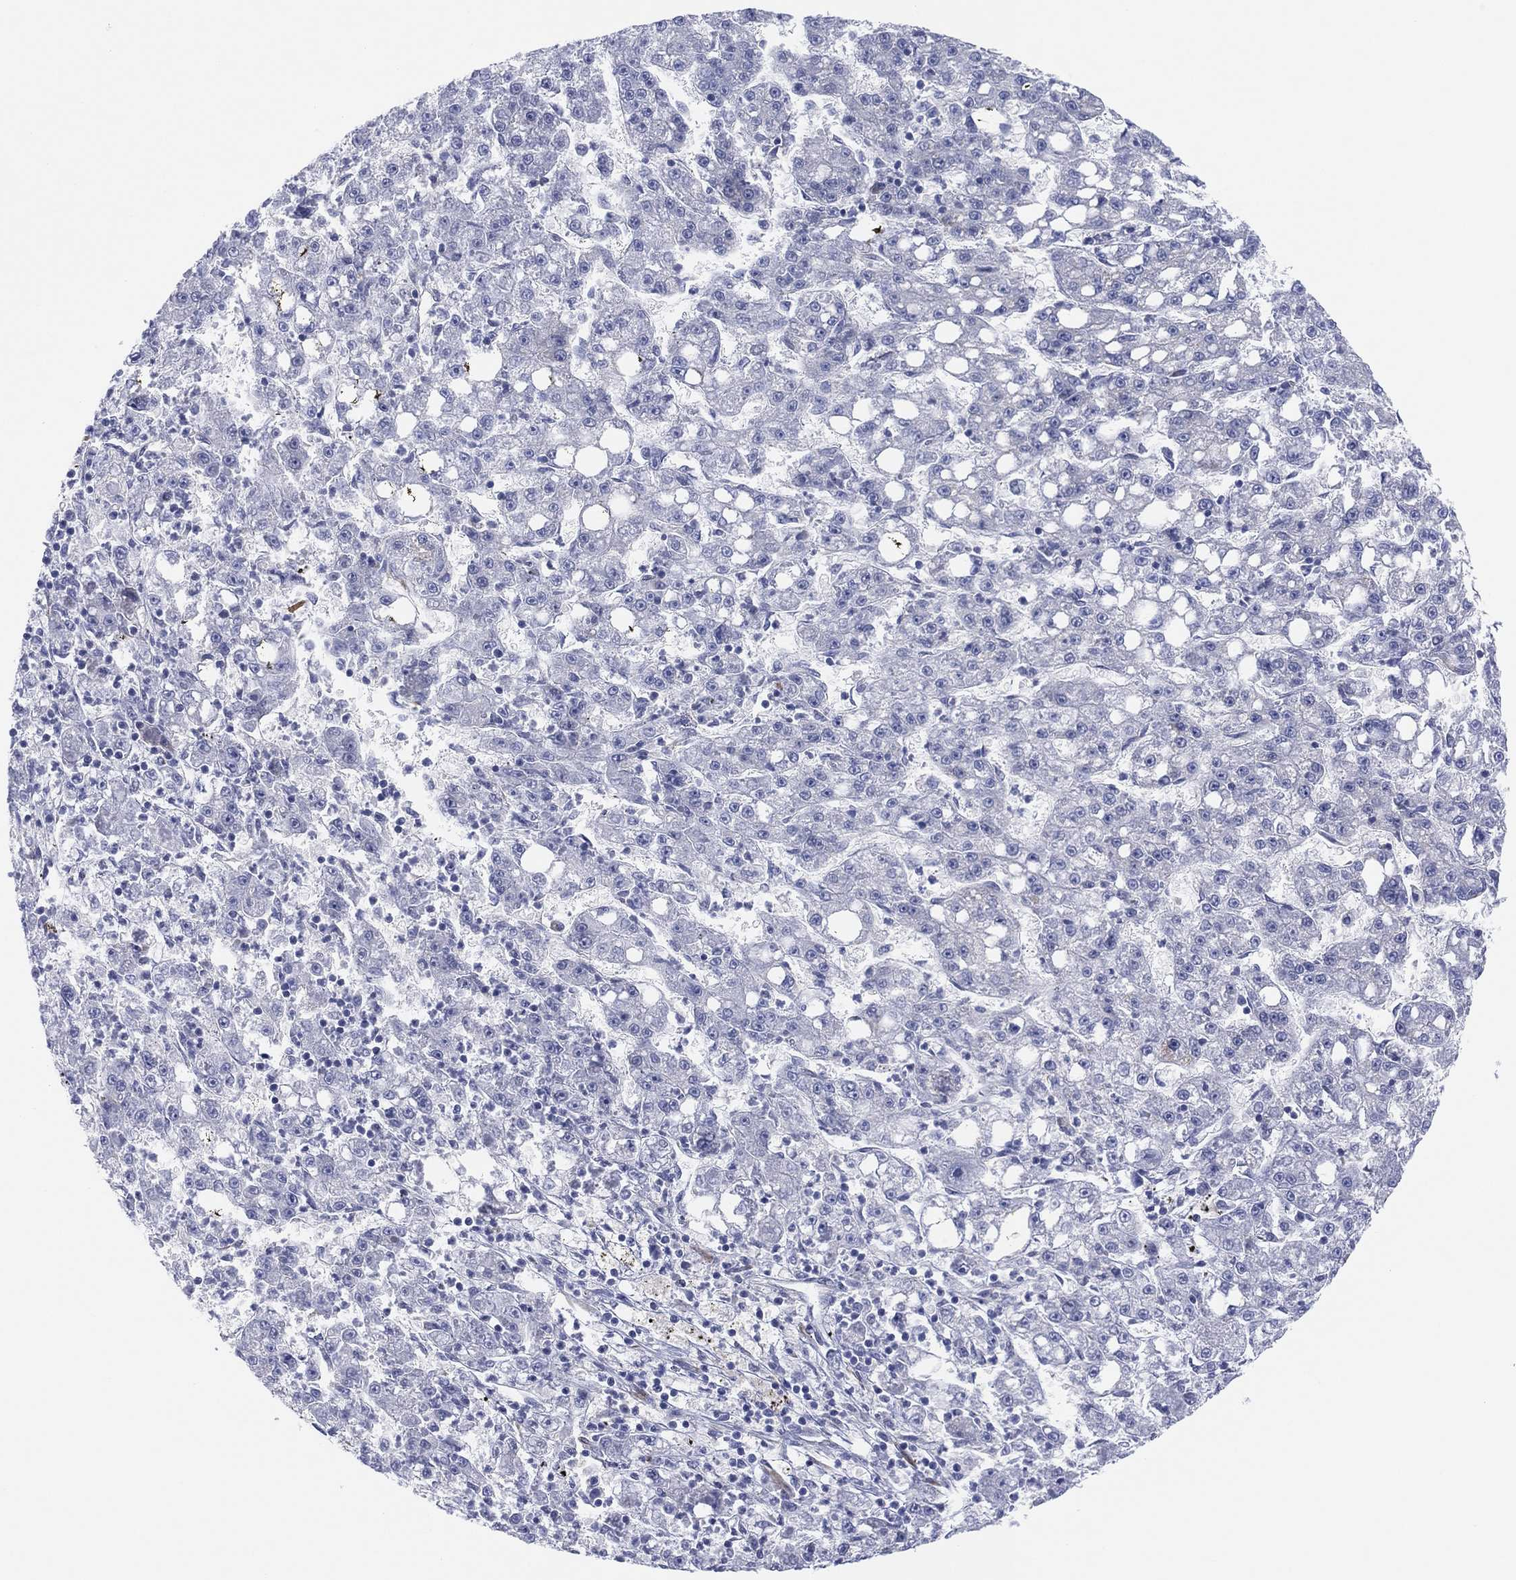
{"staining": {"intensity": "negative", "quantity": "none", "location": "none"}, "tissue": "liver cancer", "cell_type": "Tumor cells", "image_type": "cancer", "snomed": [{"axis": "morphology", "description": "Carcinoma, Hepatocellular, NOS"}, {"axis": "topography", "description": "Liver"}], "caption": "Liver cancer (hepatocellular carcinoma) stained for a protein using immunohistochemistry (IHC) displays no expression tumor cells.", "gene": "MLF1", "patient": {"sex": "female", "age": 65}}